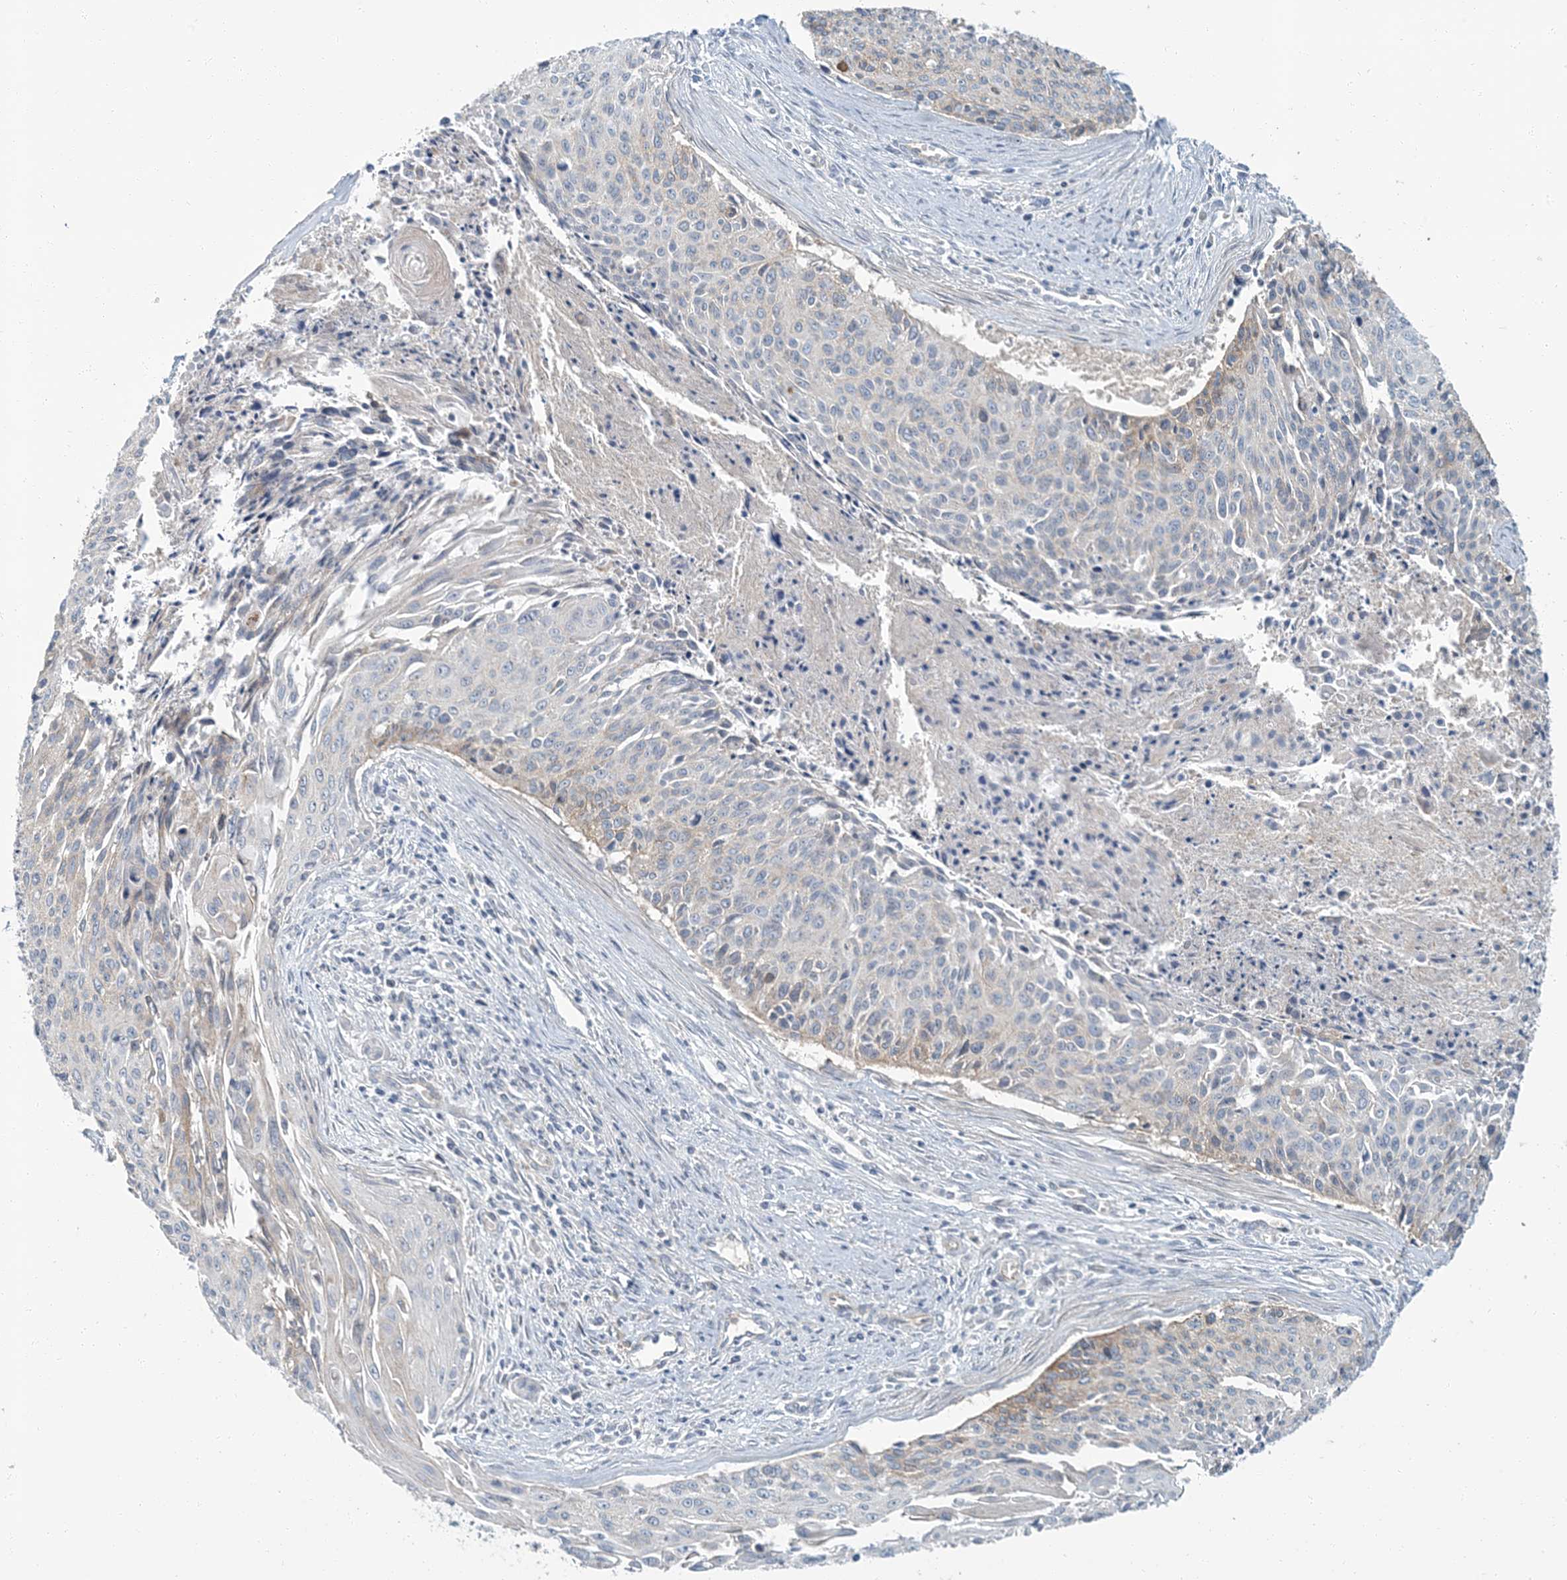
{"staining": {"intensity": "negative", "quantity": "none", "location": "none"}, "tissue": "cervical cancer", "cell_type": "Tumor cells", "image_type": "cancer", "snomed": [{"axis": "morphology", "description": "Squamous cell carcinoma, NOS"}, {"axis": "topography", "description": "Cervix"}], "caption": "A histopathology image of cervical squamous cell carcinoma stained for a protein reveals no brown staining in tumor cells.", "gene": "EPHA4", "patient": {"sex": "female", "age": 55}}